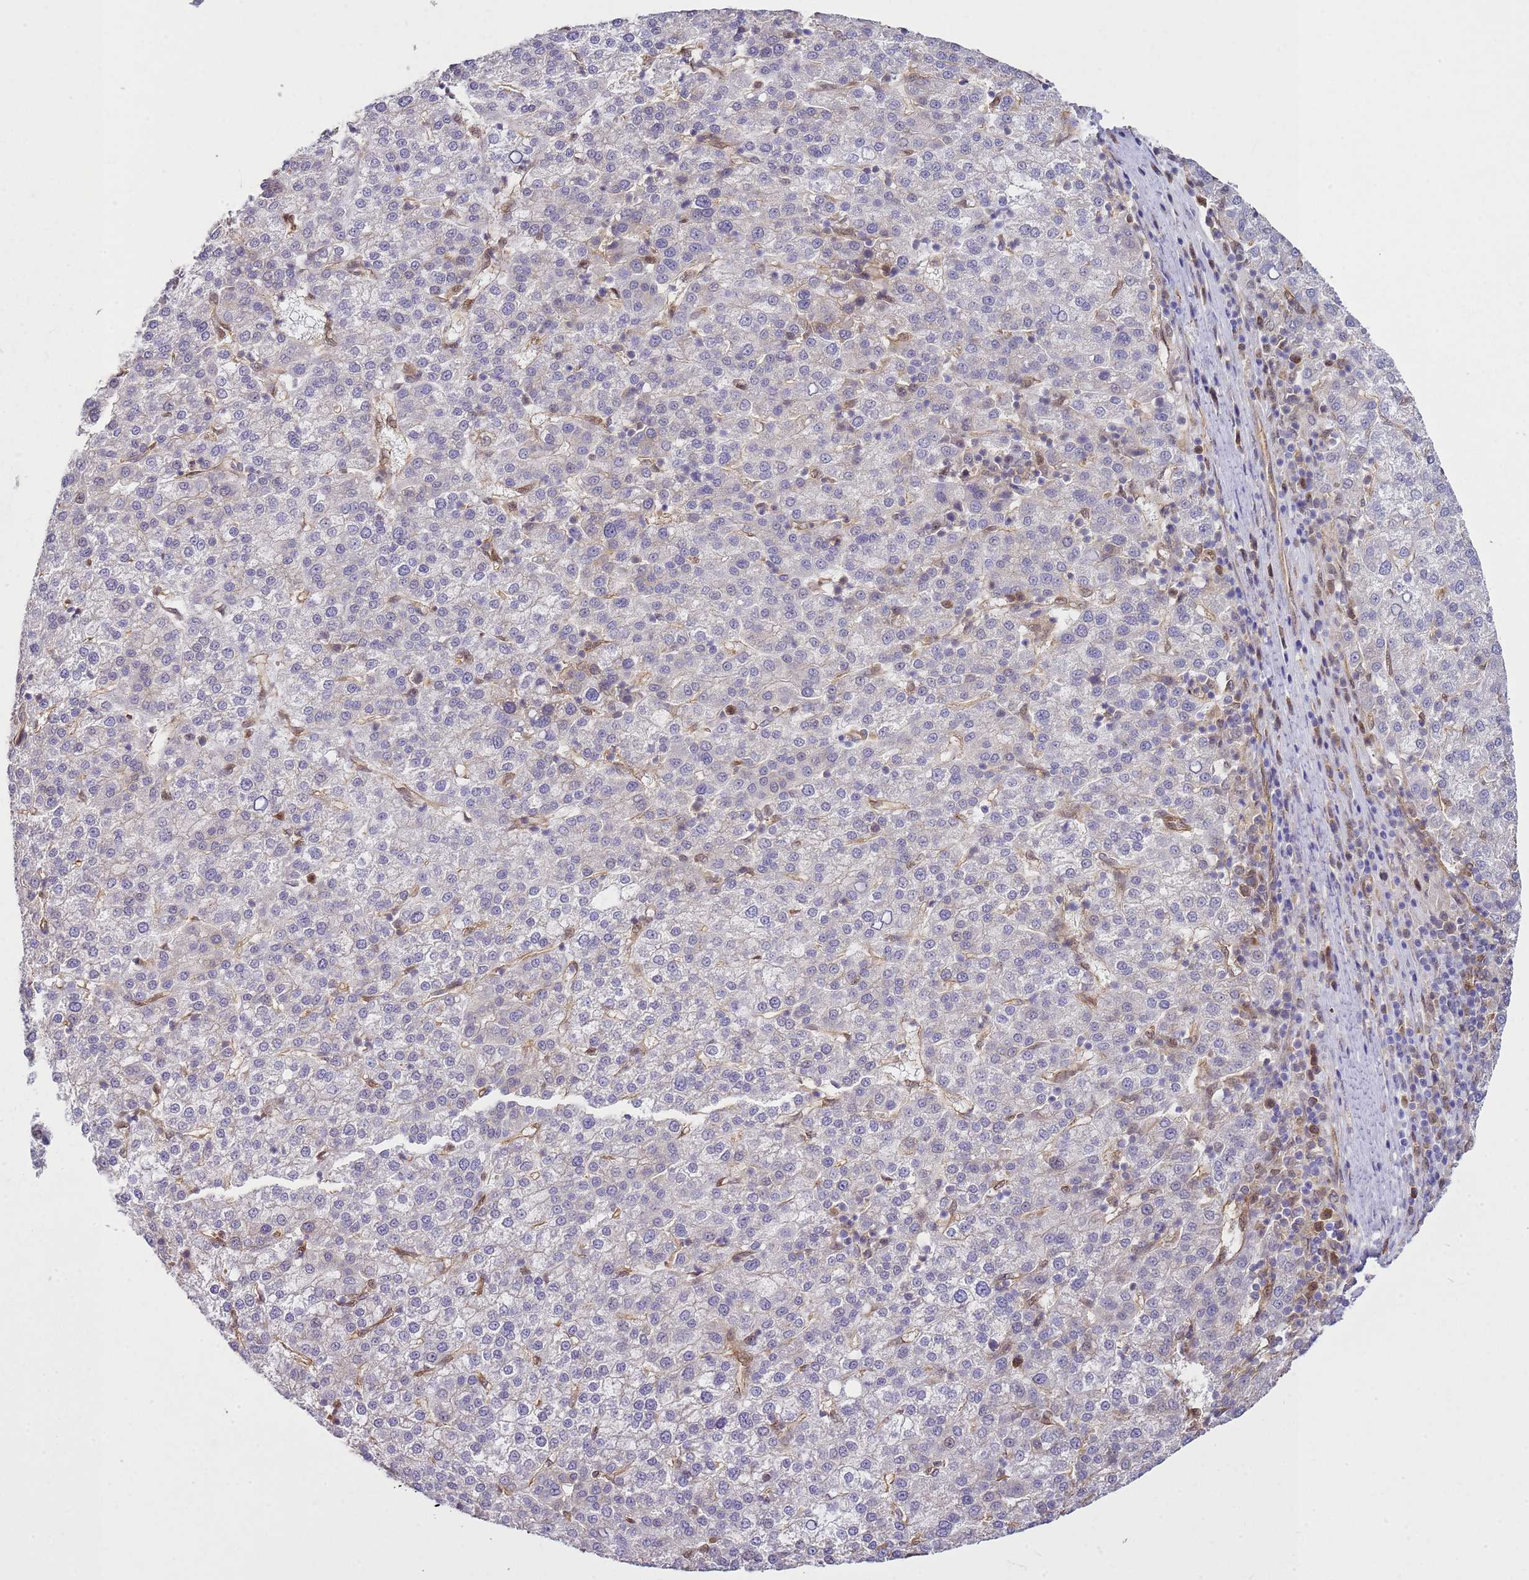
{"staining": {"intensity": "weak", "quantity": "25%-75%", "location": "cytoplasmic/membranous"}, "tissue": "liver cancer", "cell_type": "Tumor cells", "image_type": "cancer", "snomed": [{"axis": "morphology", "description": "Carcinoma, Hepatocellular, NOS"}, {"axis": "topography", "description": "Liver"}], "caption": "Immunohistochemical staining of hepatocellular carcinoma (liver) displays low levels of weak cytoplasmic/membranous staining in about 25%-75% of tumor cells.", "gene": "YWHAE", "patient": {"sex": "female", "age": 58}}